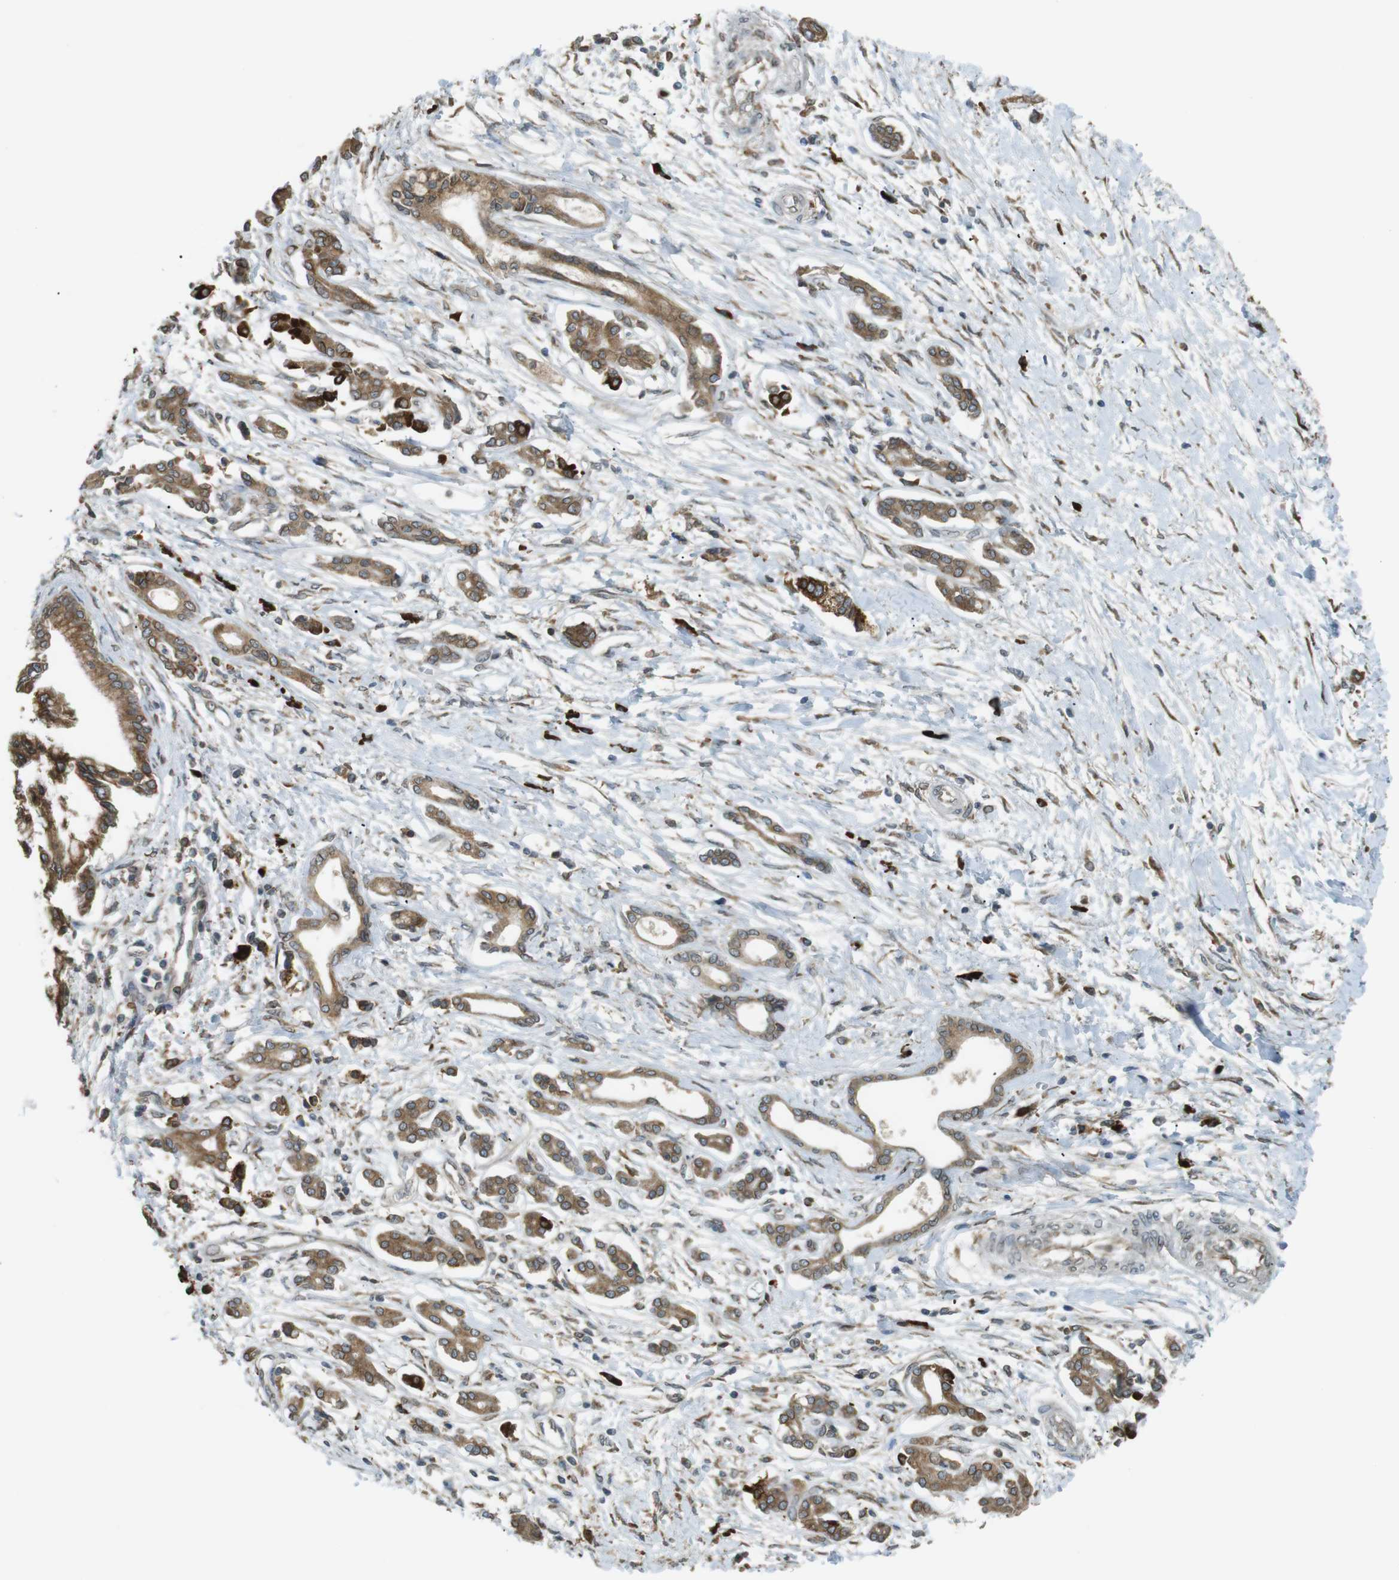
{"staining": {"intensity": "moderate", "quantity": ">75%", "location": "cytoplasmic/membranous"}, "tissue": "pancreatic cancer", "cell_type": "Tumor cells", "image_type": "cancer", "snomed": [{"axis": "morphology", "description": "Adenocarcinoma, NOS"}, {"axis": "topography", "description": "Pancreas"}], "caption": "Brown immunohistochemical staining in adenocarcinoma (pancreatic) exhibits moderate cytoplasmic/membranous staining in approximately >75% of tumor cells.", "gene": "TMED4", "patient": {"sex": "male", "age": 56}}